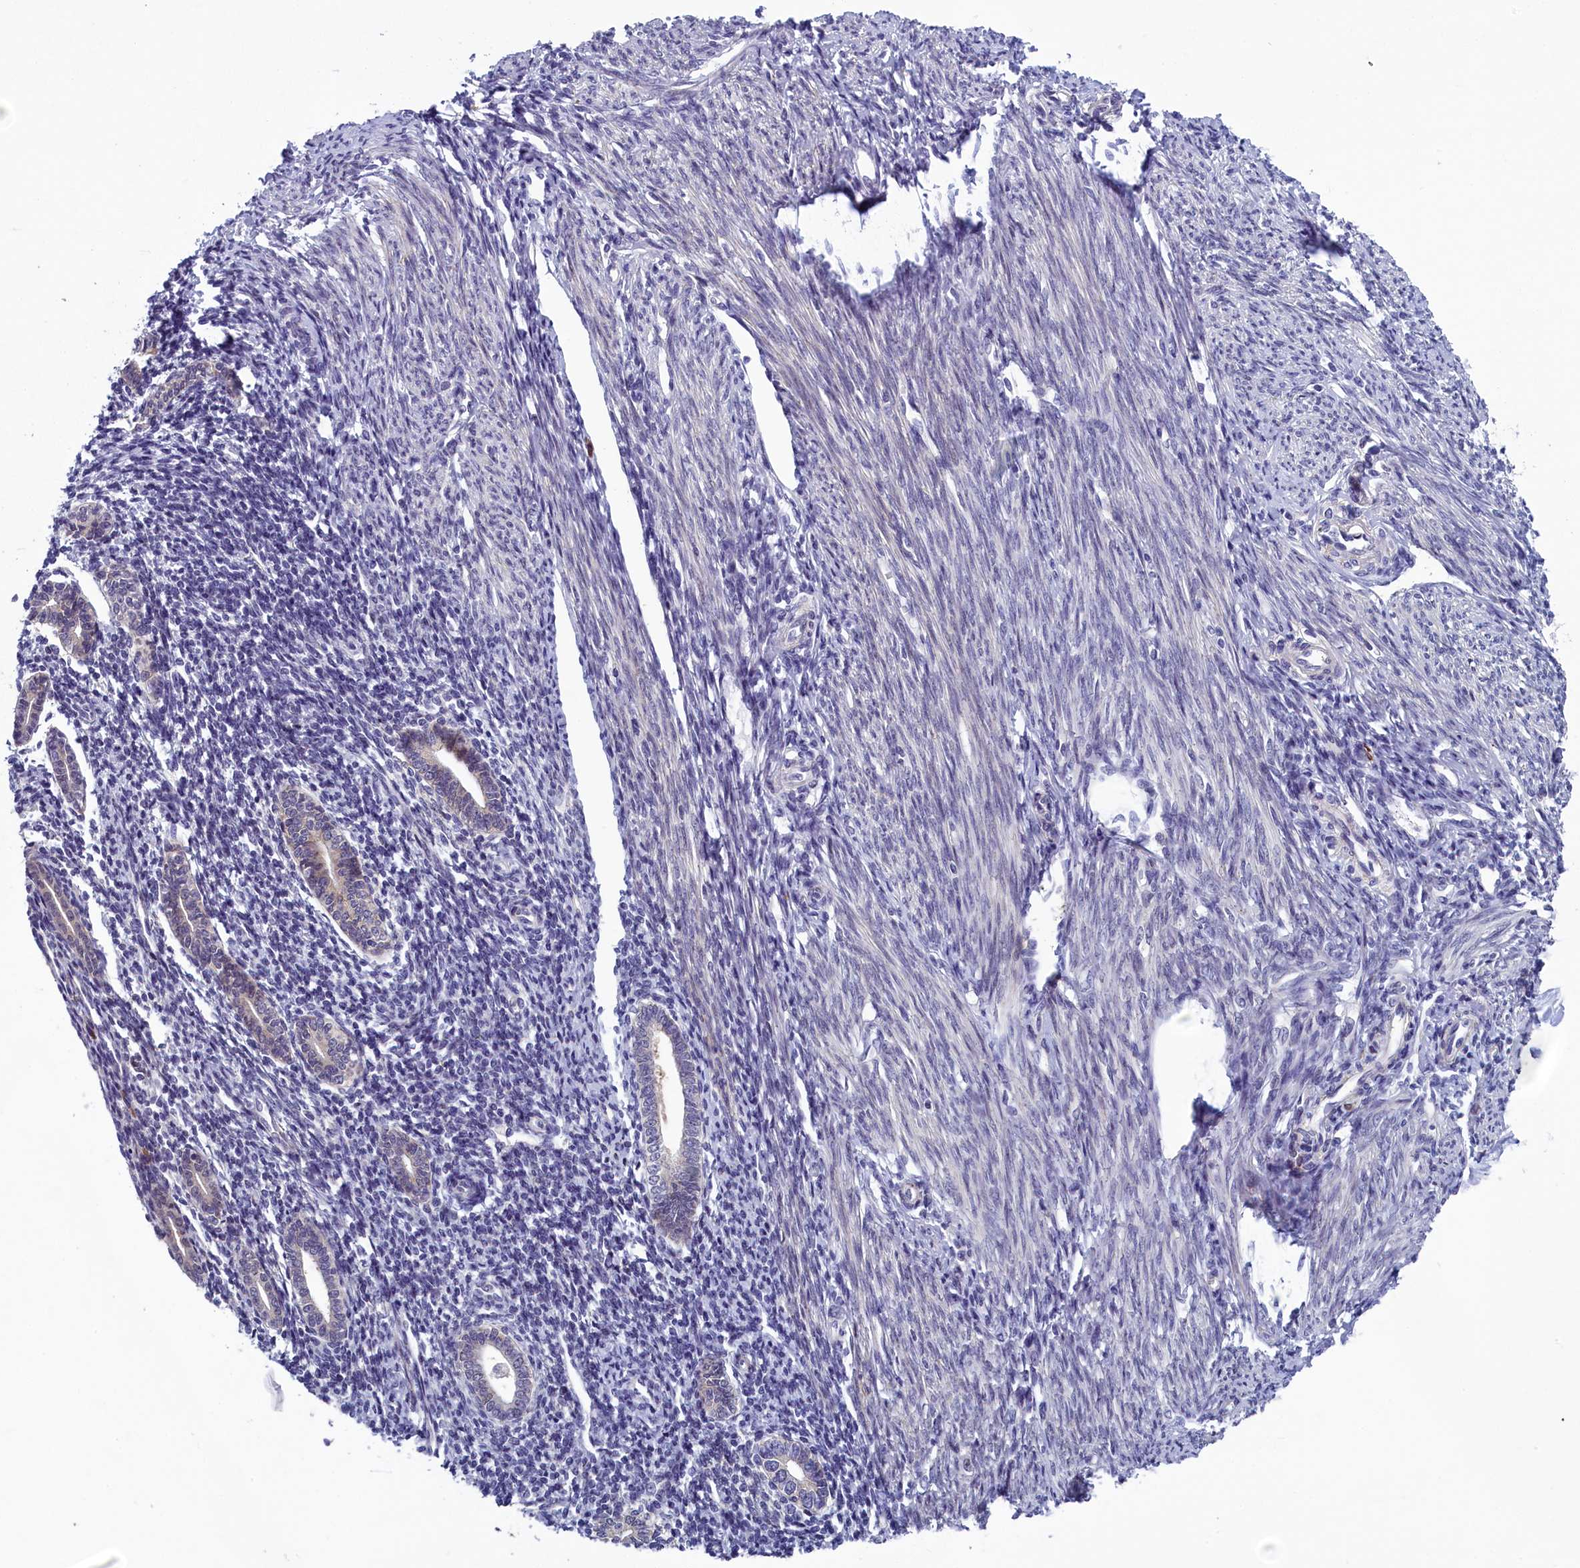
{"staining": {"intensity": "negative", "quantity": "none", "location": "none"}, "tissue": "endometrium", "cell_type": "Cells in endometrial stroma", "image_type": "normal", "snomed": [{"axis": "morphology", "description": "Normal tissue, NOS"}, {"axis": "topography", "description": "Endometrium"}], "caption": "Photomicrograph shows no significant protein expression in cells in endometrial stroma of normal endometrium. (Brightfield microscopy of DAB immunohistochemistry (IHC) at high magnification).", "gene": "CNEP1R1", "patient": {"sex": "female", "age": 56}}